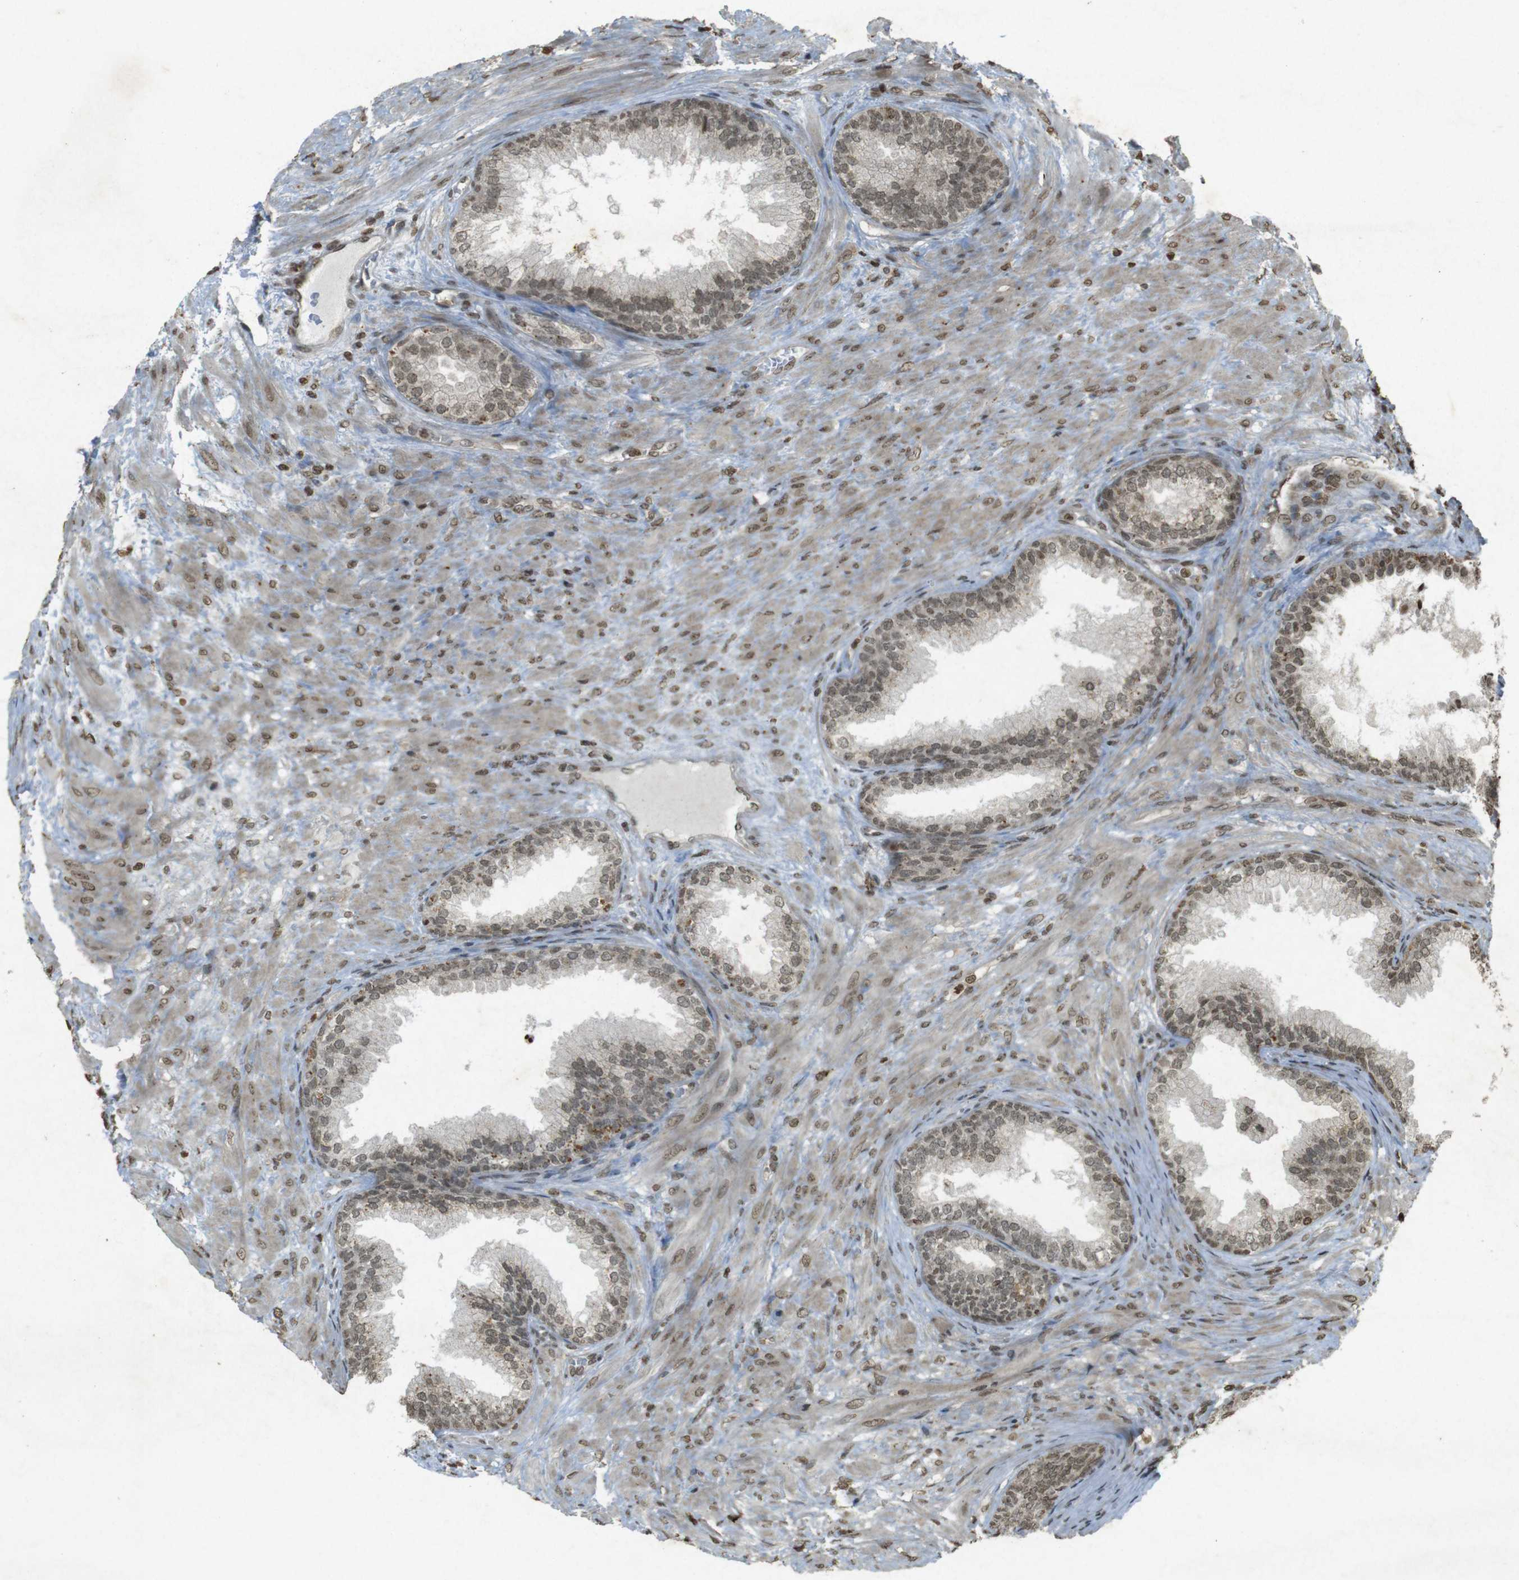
{"staining": {"intensity": "moderate", "quantity": ">75%", "location": "nuclear"}, "tissue": "prostate", "cell_type": "Glandular cells", "image_type": "normal", "snomed": [{"axis": "morphology", "description": "Normal tissue, NOS"}, {"axis": "topography", "description": "Prostate"}], "caption": "Immunohistochemistry (DAB) staining of benign human prostate displays moderate nuclear protein staining in about >75% of glandular cells.", "gene": "ORC4", "patient": {"sex": "male", "age": 76}}